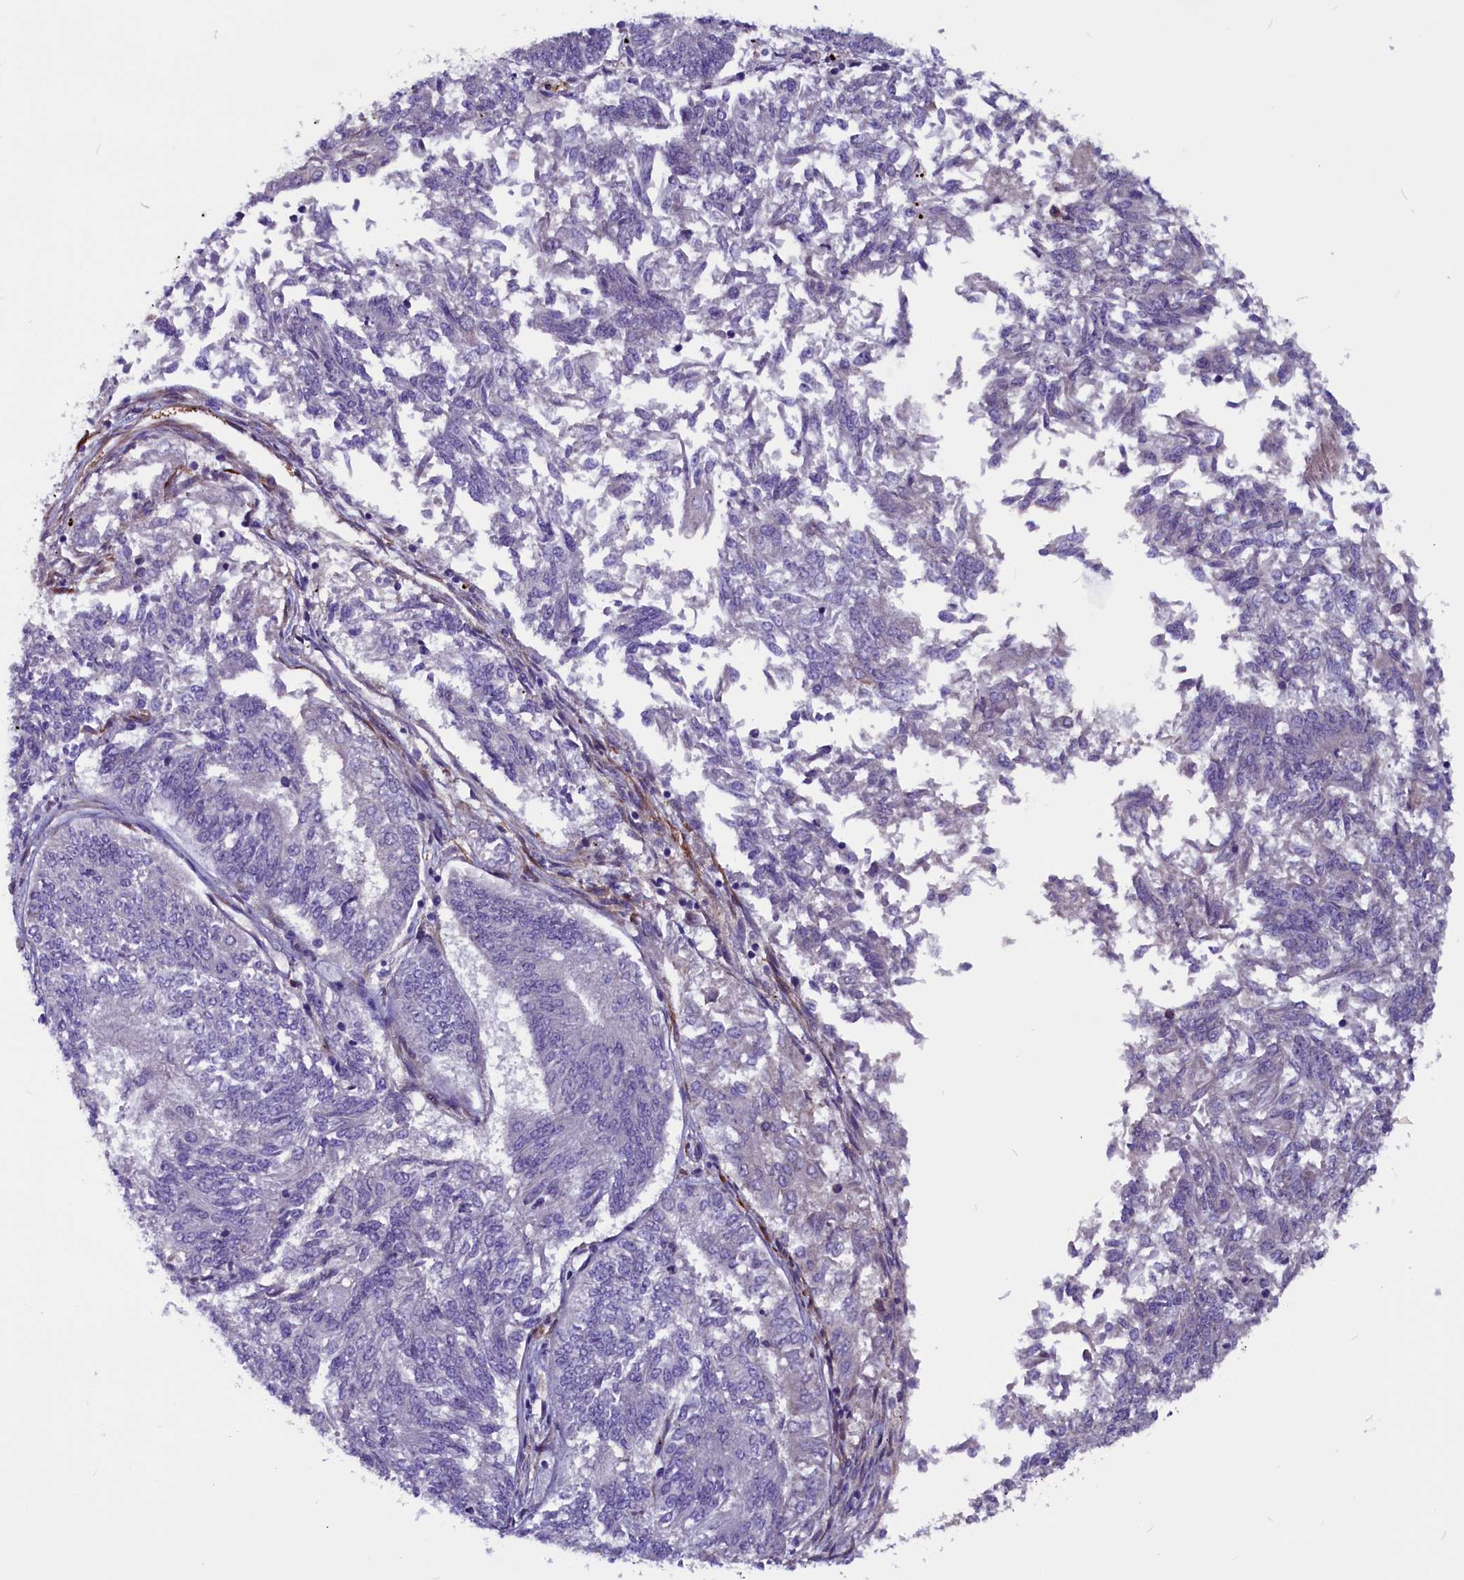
{"staining": {"intensity": "negative", "quantity": "none", "location": "none"}, "tissue": "endometrial cancer", "cell_type": "Tumor cells", "image_type": "cancer", "snomed": [{"axis": "morphology", "description": "Adenocarcinoma, NOS"}, {"axis": "topography", "description": "Endometrium"}], "caption": "The IHC micrograph has no significant positivity in tumor cells of endometrial adenocarcinoma tissue. Nuclei are stained in blue.", "gene": "ZNF749", "patient": {"sex": "female", "age": 58}}